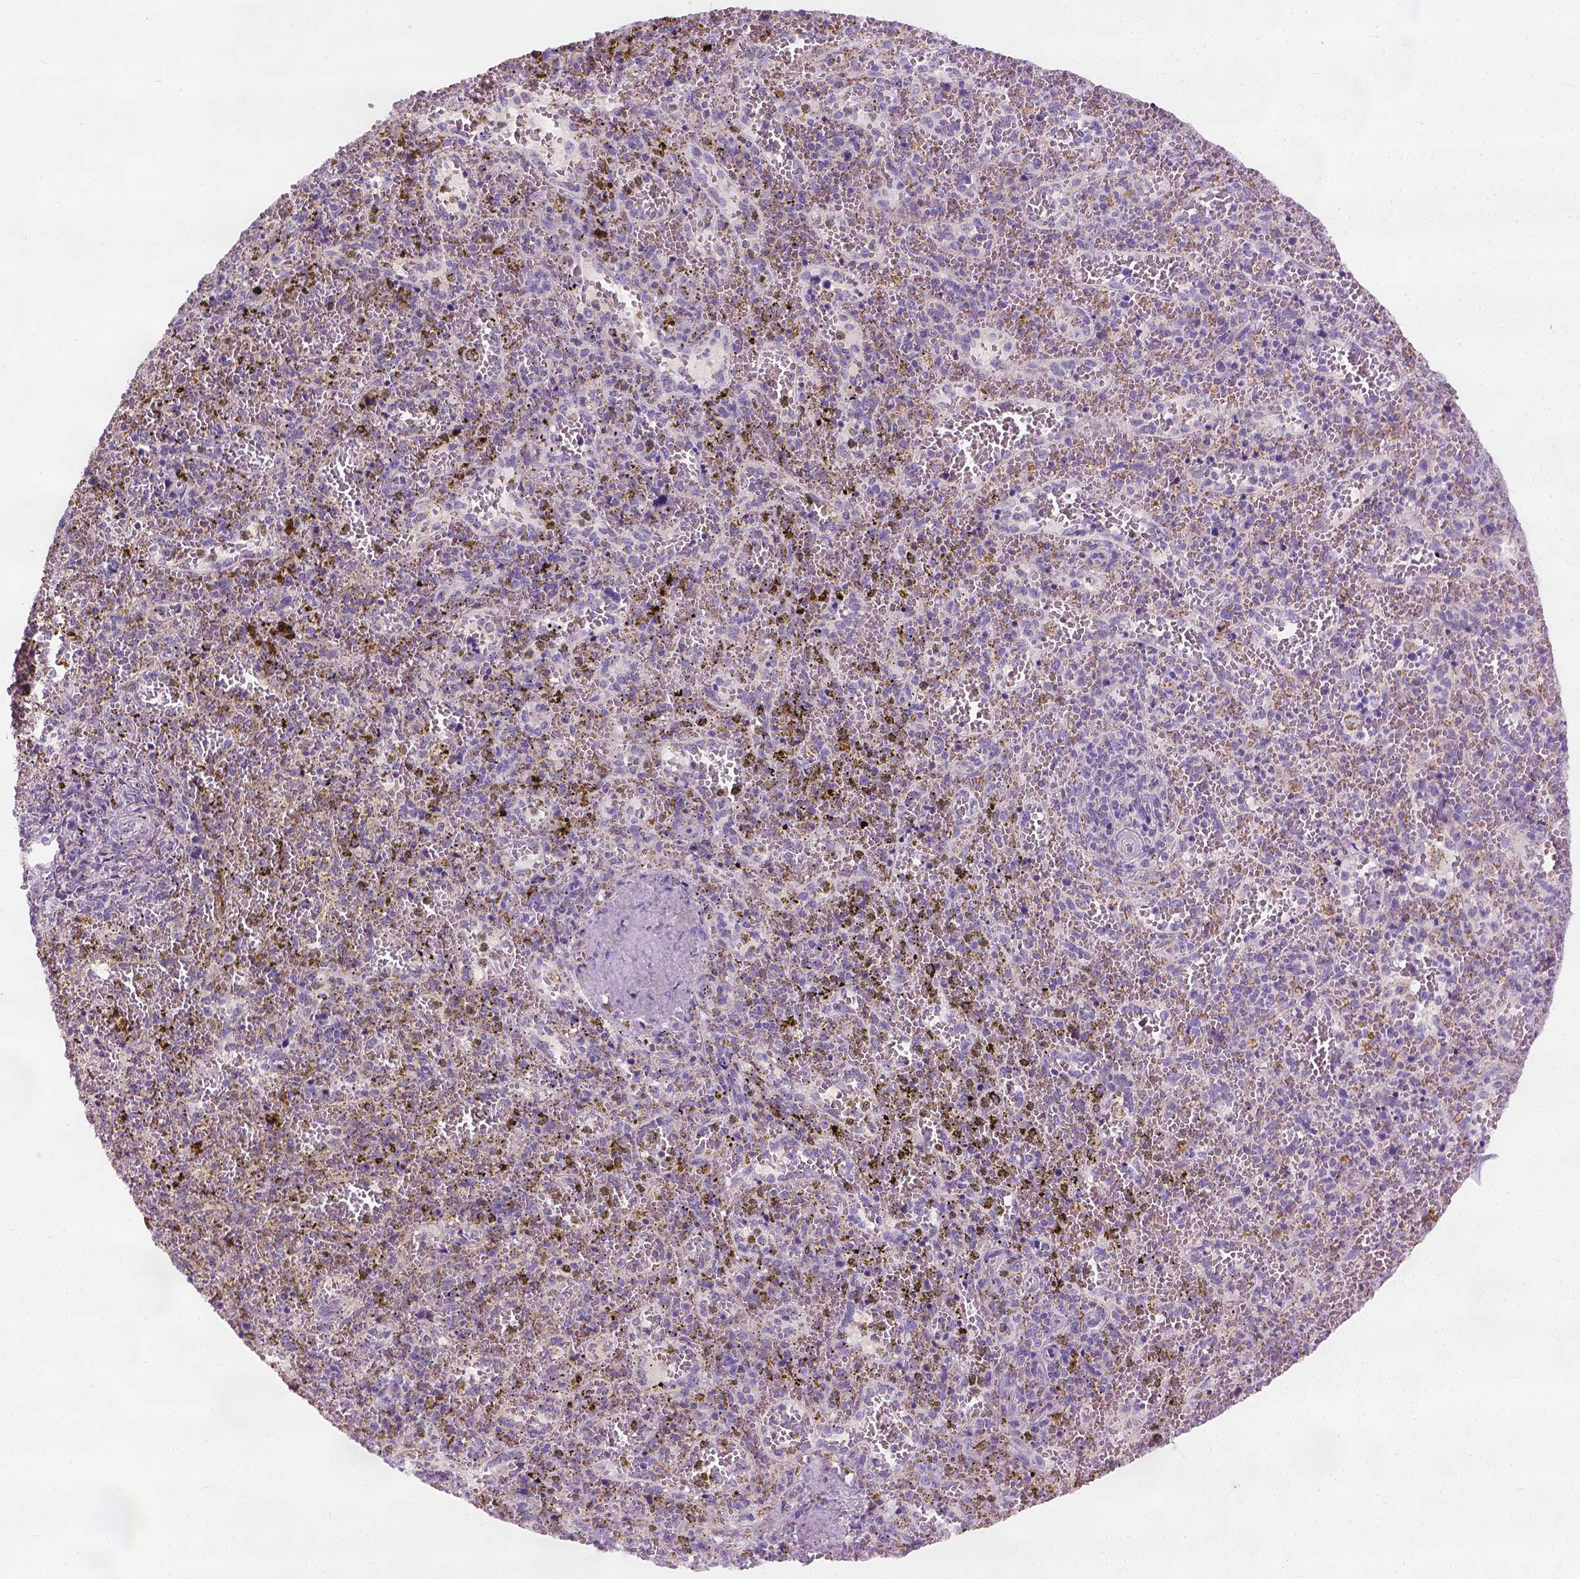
{"staining": {"intensity": "negative", "quantity": "none", "location": "none"}, "tissue": "spleen", "cell_type": "Cells in red pulp", "image_type": "normal", "snomed": [{"axis": "morphology", "description": "Normal tissue, NOS"}, {"axis": "topography", "description": "Spleen"}], "caption": "This image is of benign spleen stained with immunohistochemistry (IHC) to label a protein in brown with the nuclei are counter-stained blue. There is no staining in cells in red pulp.", "gene": "CHODL", "patient": {"sex": "female", "age": 50}}